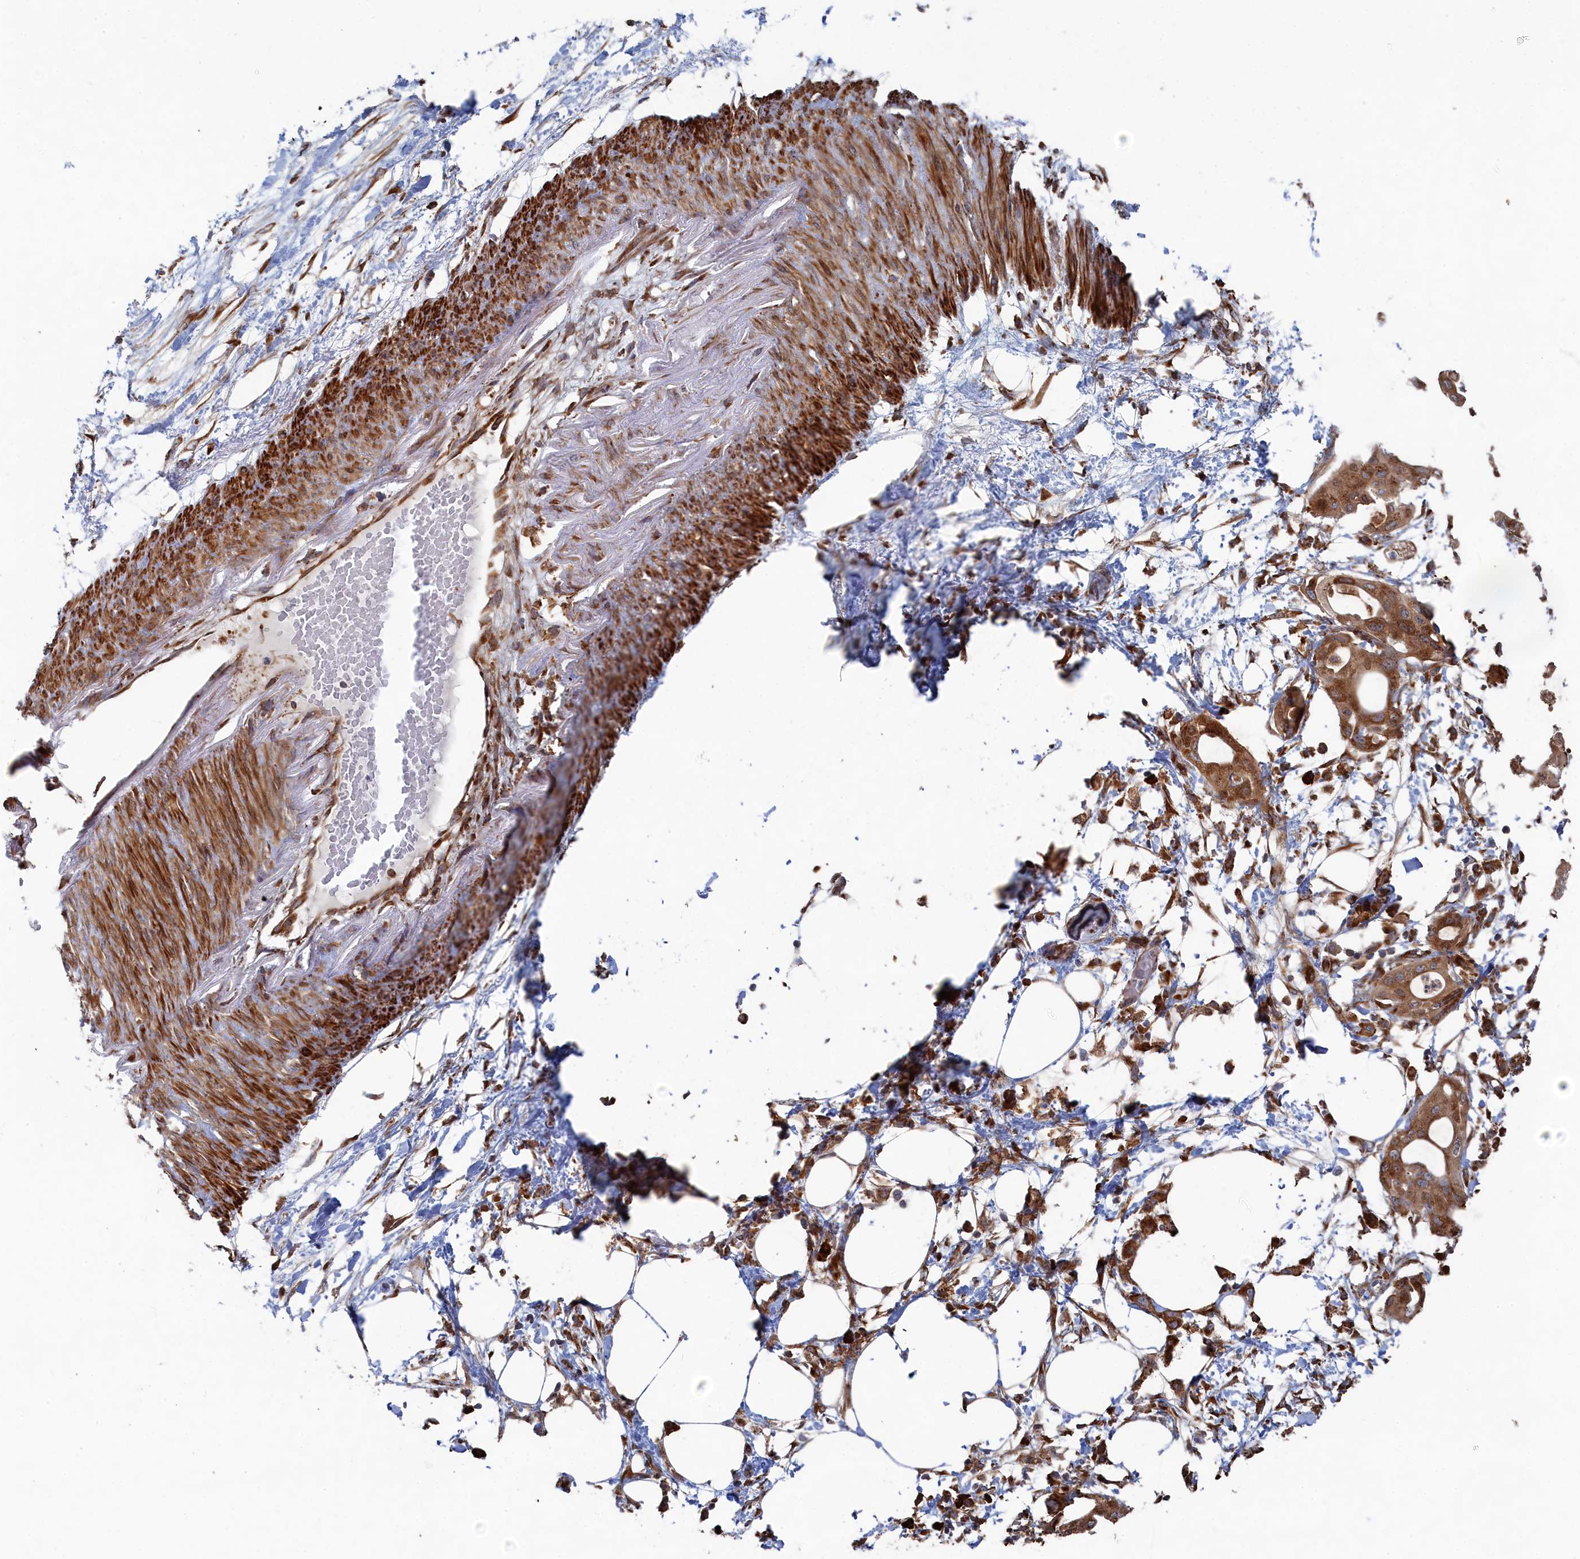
{"staining": {"intensity": "moderate", "quantity": ">75%", "location": "cytoplasmic/membranous"}, "tissue": "pancreatic cancer", "cell_type": "Tumor cells", "image_type": "cancer", "snomed": [{"axis": "morphology", "description": "Adenocarcinoma, NOS"}, {"axis": "topography", "description": "Pancreas"}], "caption": "Human pancreatic cancer stained with a brown dye reveals moderate cytoplasmic/membranous positive staining in about >75% of tumor cells.", "gene": "BPIFB6", "patient": {"sex": "male", "age": 68}}